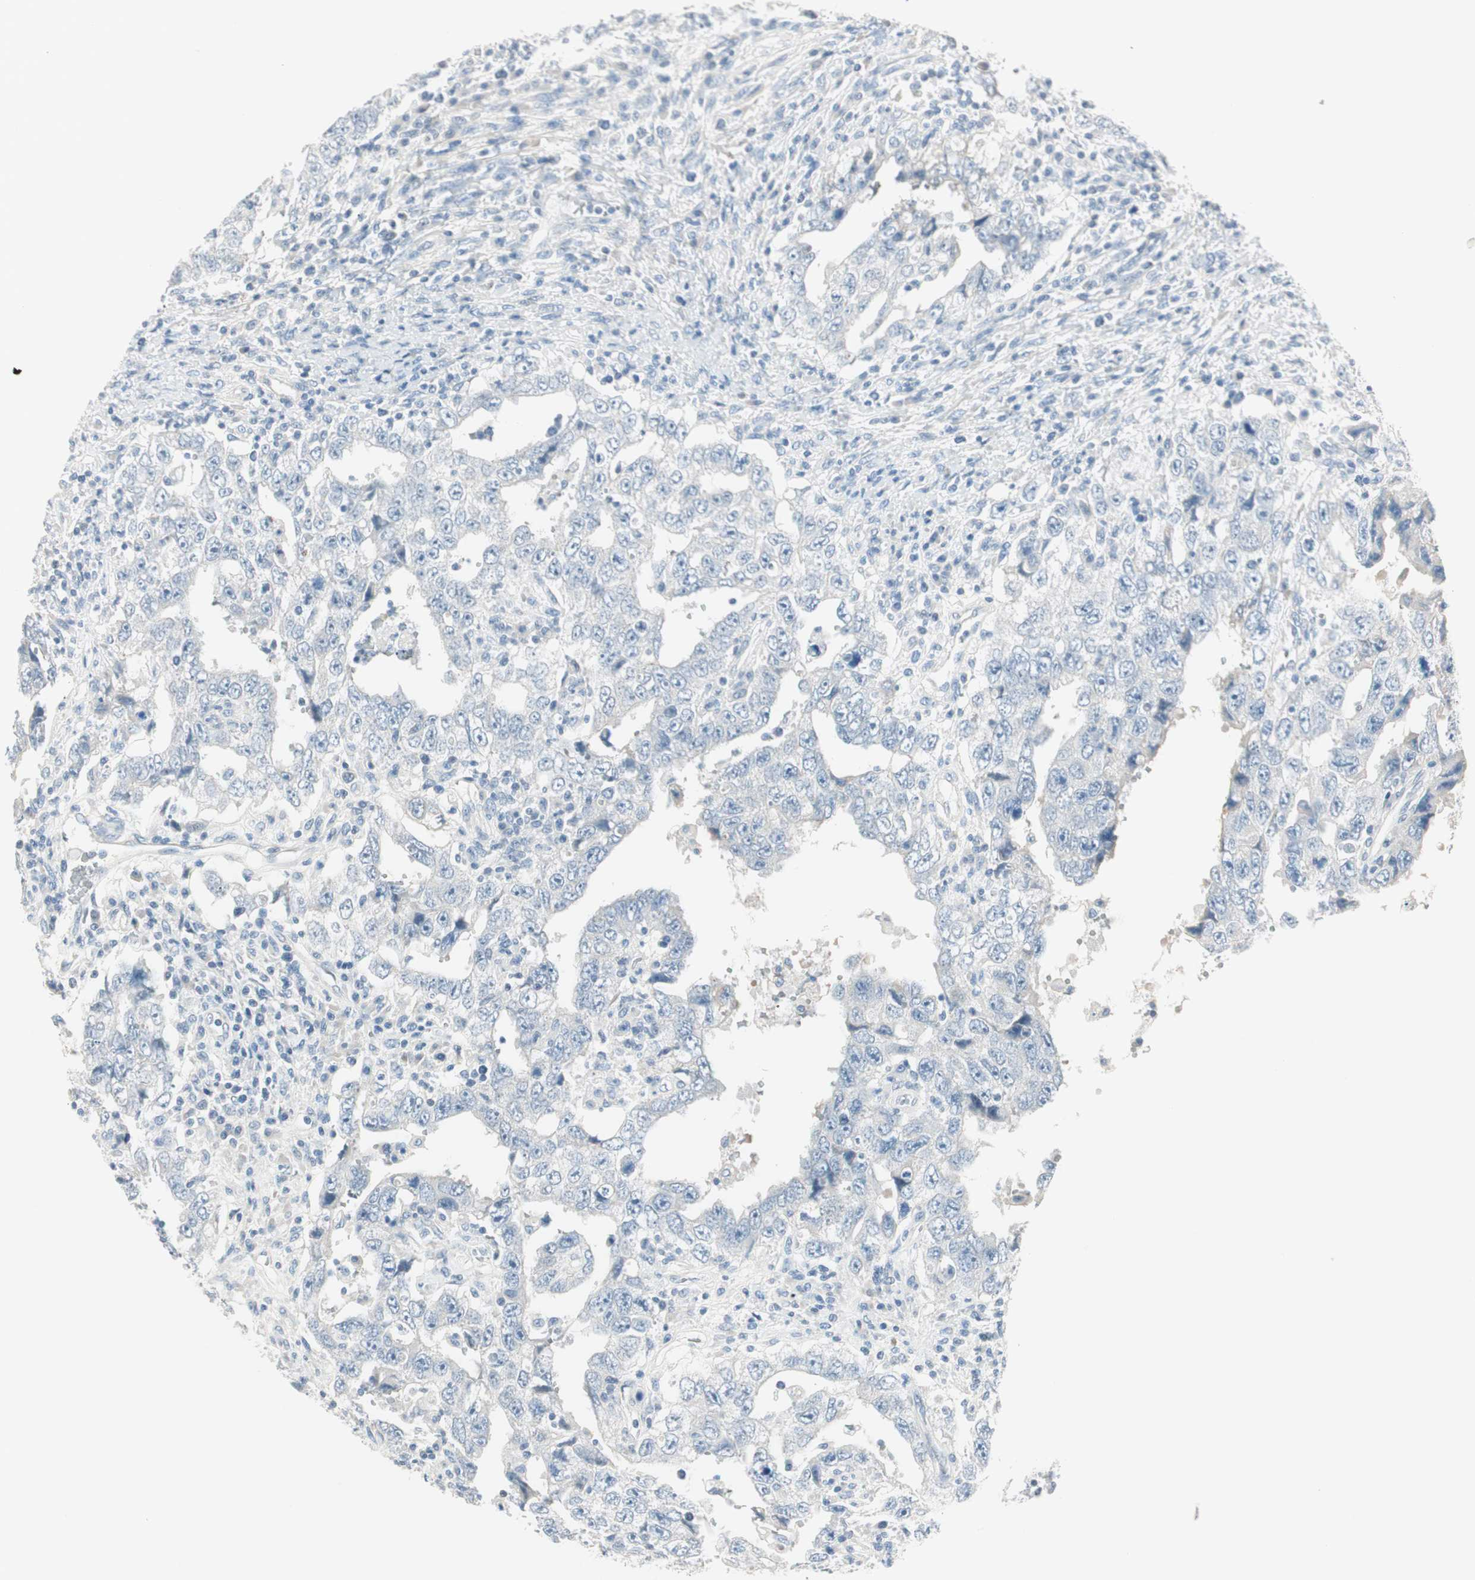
{"staining": {"intensity": "negative", "quantity": "none", "location": "none"}, "tissue": "testis cancer", "cell_type": "Tumor cells", "image_type": "cancer", "snomed": [{"axis": "morphology", "description": "Carcinoma, Embryonal, NOS"}, {"axis": "topography", "description": "Testis"}], "caption": "Immunohistochemical staining of testis embryonal carcinoma displays no significant positivity in tumor cells. (Brightfield microscopy of DAB (3,3'-diaminobenzidine) IHC at high magnification).", "gene": "GNAO1", "patient": {"sex": "male", "age": 26}}